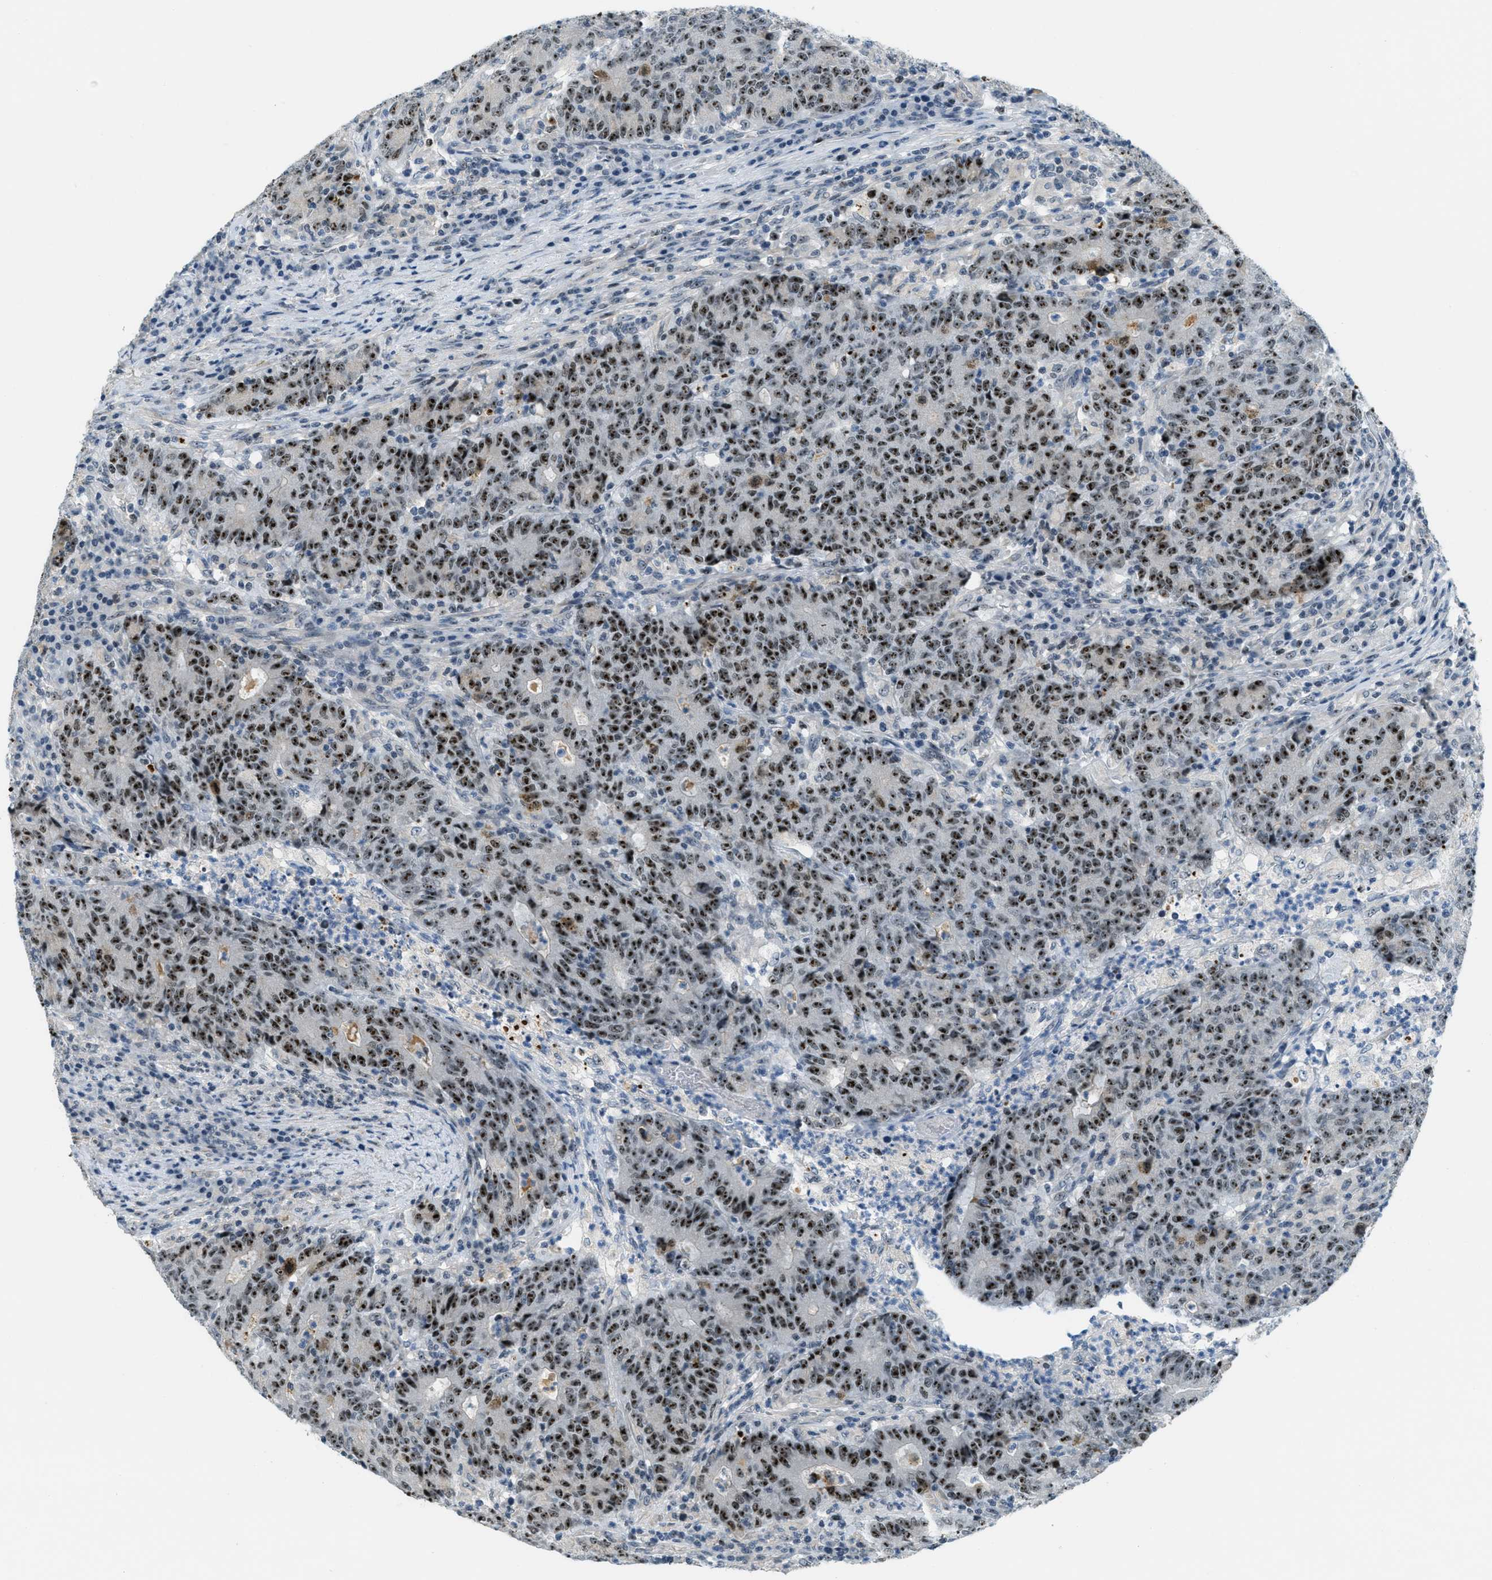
{"staining": {"intensity": "strong", "quantity": ">75%", "location": "nuclear"}, "tissue": "colorectal cancer", "cell_type": "Tumor cells", "image_type": "cancer", "snomed": [{"axis": "morphology", "description": "Normal tissue, NOS"}, {"axis": "morphology", "description": "Adenocarcinoma, NOS"}, {"axis": "topography", "description": "Colon"}], "caption": "Immunohistochemical staining of colorectal adenocarcinoma exhibits high levels of strong nuclear protein staining in about >75% of tumor cells. Using DAB (brown) and hematoxylin (blue) stains, captured at high magnification using brightfield microscopy.", "gene": "DDX47", "patient": {"sex": "female", "age": 75}}